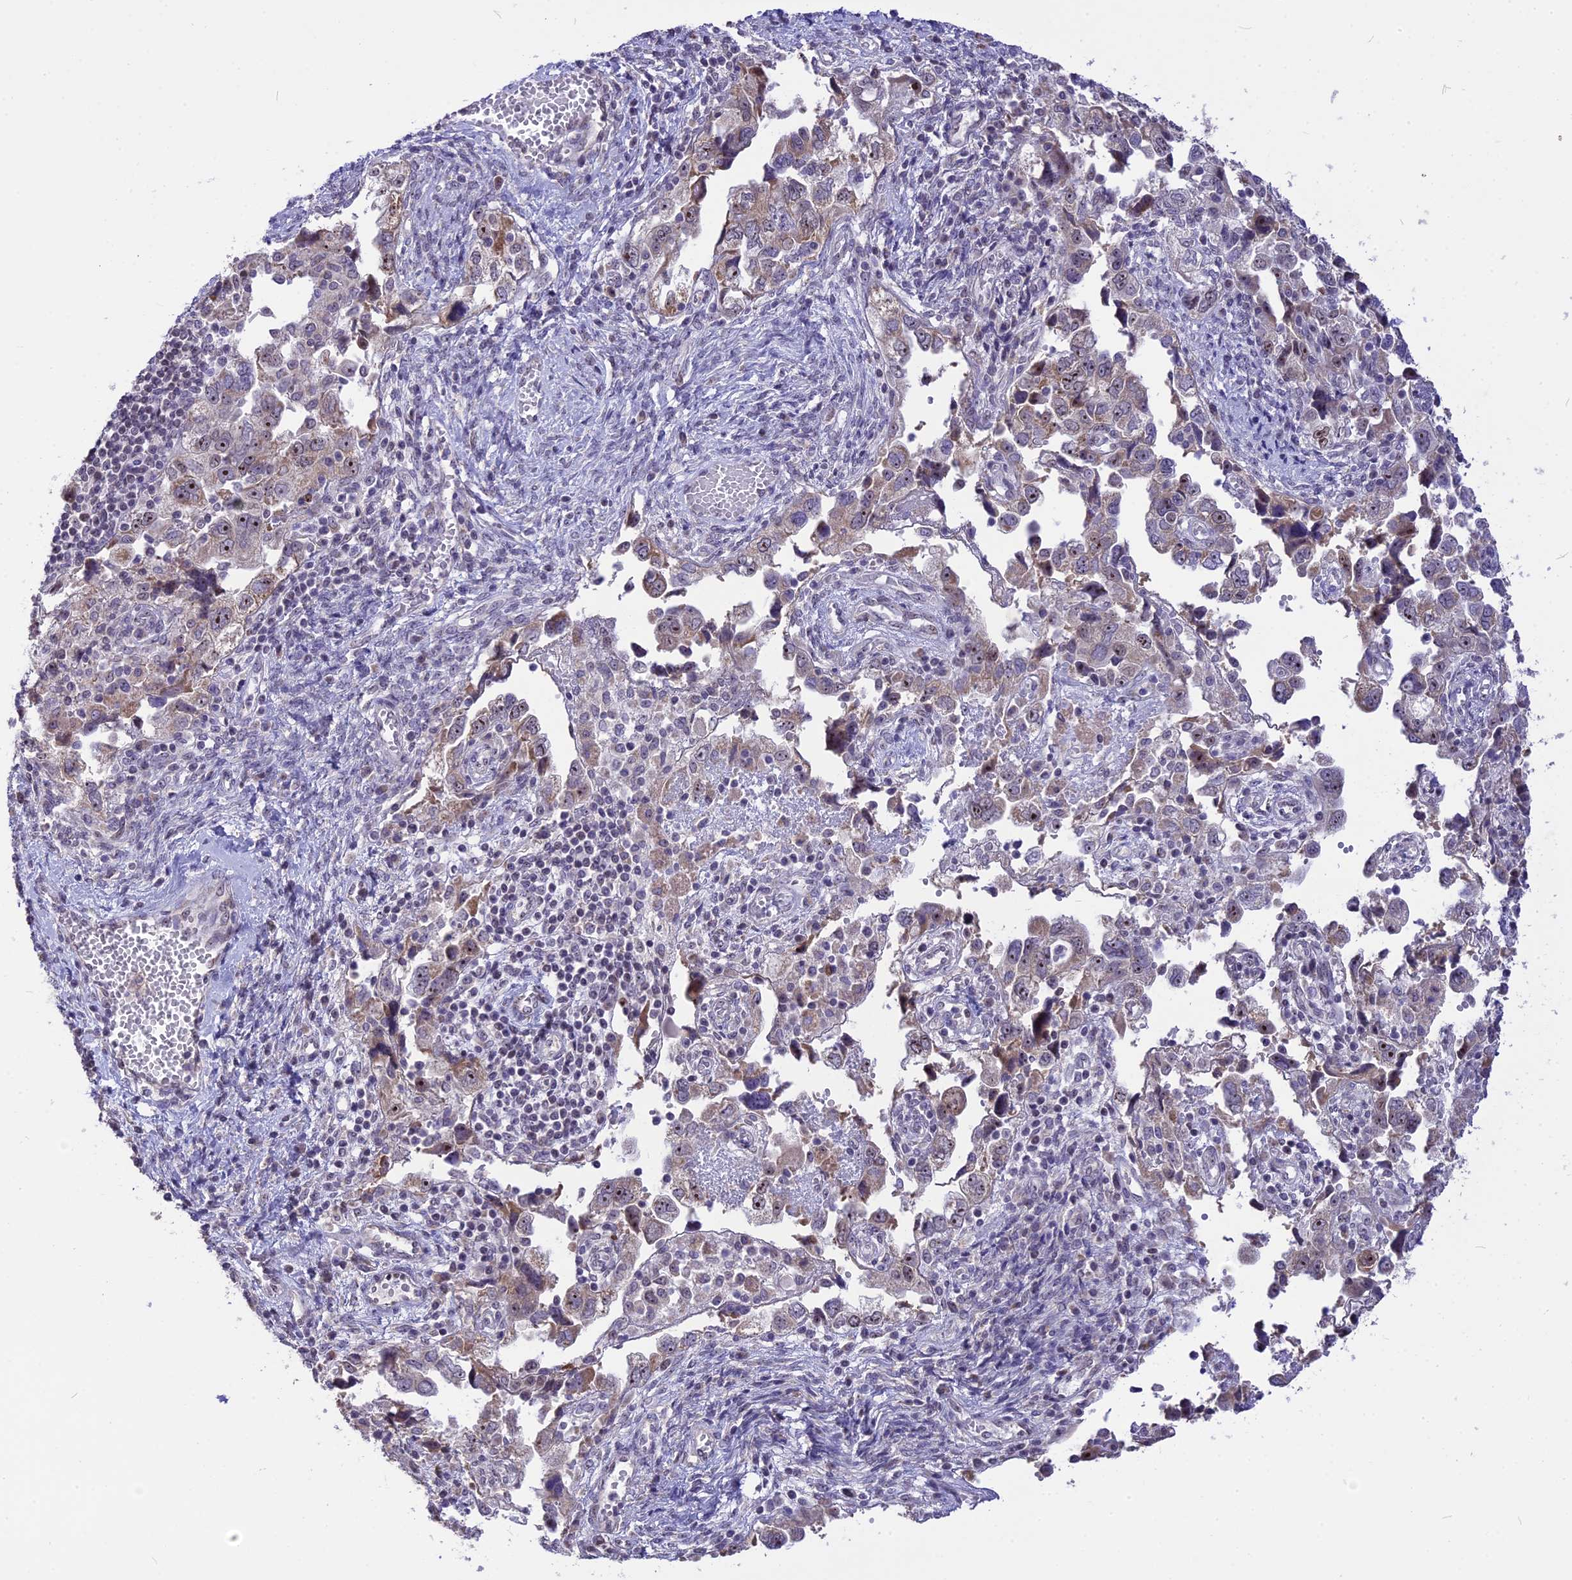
{"staining": {"intensity": "moderate", "quantity": "25%-75%", "location": "cytoplasmic/membranous,nuclear"}, "tissue": "ovarian cancer", "cell_type": "Tumor cells", "image_type": "cancer", "snomed": [{"axis": "morphology", "description": "Carcinoma, NOS"}, {"axis": "morphology", "description": "Cystadenocarcinoma, serous, NOS"}, {"axis": "topography", "description": "Ovary"}], "caption": "Immunohistochemistry (IHC) histopathology image of human ovarian cancer stained for a protein (brown), which exhibits medium levels of moderate cytoplasmic/membranous and nuclear staining in approximately 25%-75% of tumor cells.", "gene": "CMSS1", "patient": {"sex": "female", "age": 69}}